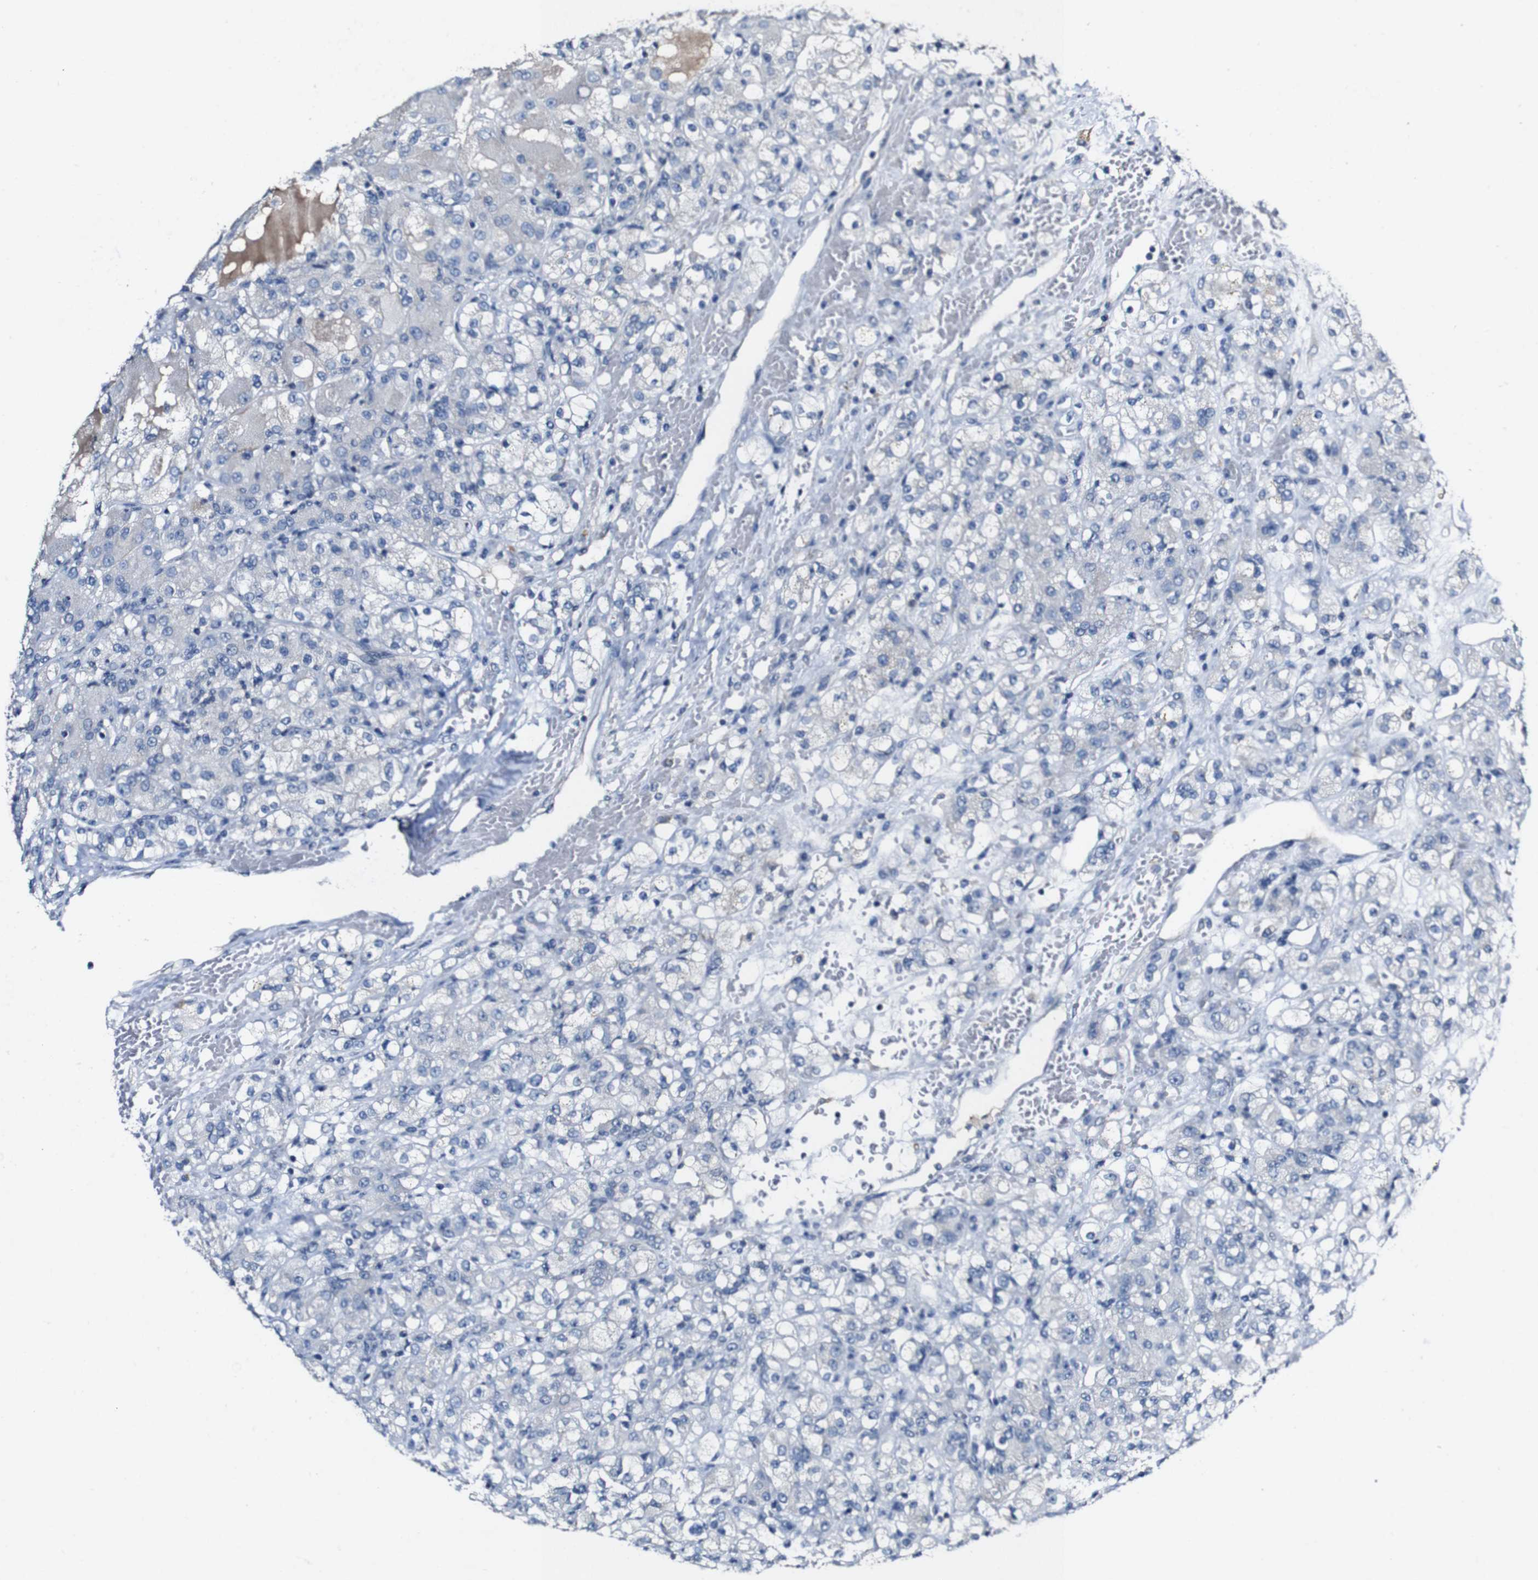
{"staining": {"intensity": "negative", "quantity": "none", "location": "none"}, "tissue": "renal cancer", "cell_type": "Tumor cells", "image_type": "cancer", "snomed": [{"axis": "morphology", "description": "Normal tissue, NOS"}, {"axis": "morphology", "description": "Adenocarcinoma, NOS"}, {"axis": "topography", "description": "Kidney"}], "caption": "Immunohistochemistry image of human renal cancer stained for a protein (brown), which exhibits no staining in tumor cells.", "gene": "GRAMD1A", "patient": {"sex": "male", "age": 61}}